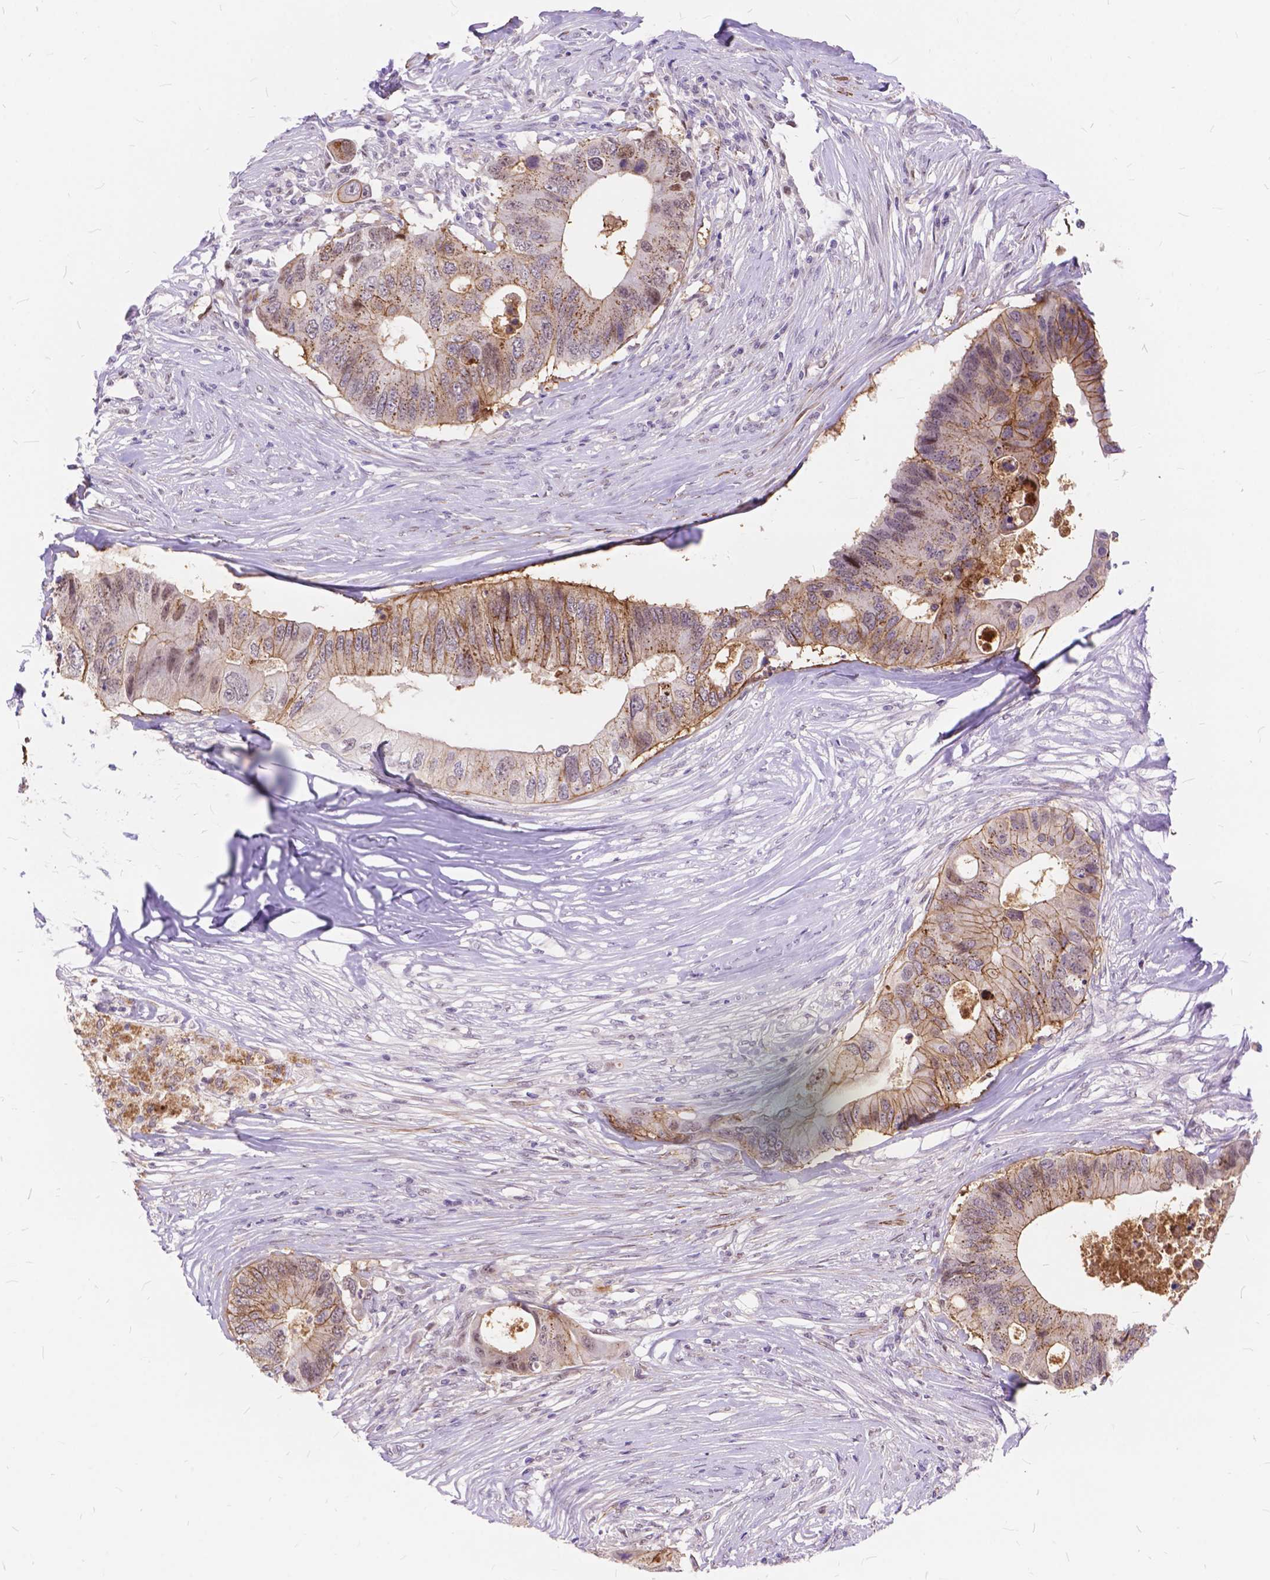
{"staining": {"intensity": "moderate", "quantity": ">75%", "location": "cytoplasmic/membranous"}, "tissue": "colorectal cancer", "cell_type": "Tumor cells", "image_type": "cancer", "snomed": [{"axis": "morphology", "description": "Adenocarcinoma, NOS"}, {"axis": "topography", "description": "Colon"}], "caption": "Immunohistochemical staining of adenocarcinoma (colorectal) displays moderate cytoplasmic/membranous protein staining in approximately >75% of tumor cells. (DAB (3,3'-diaminobenzidine) IHC, brown staining for protein, blue staining for nuclei).", "gene": "MAN2C1", "patient": {"sex": "male", "age": 71}}